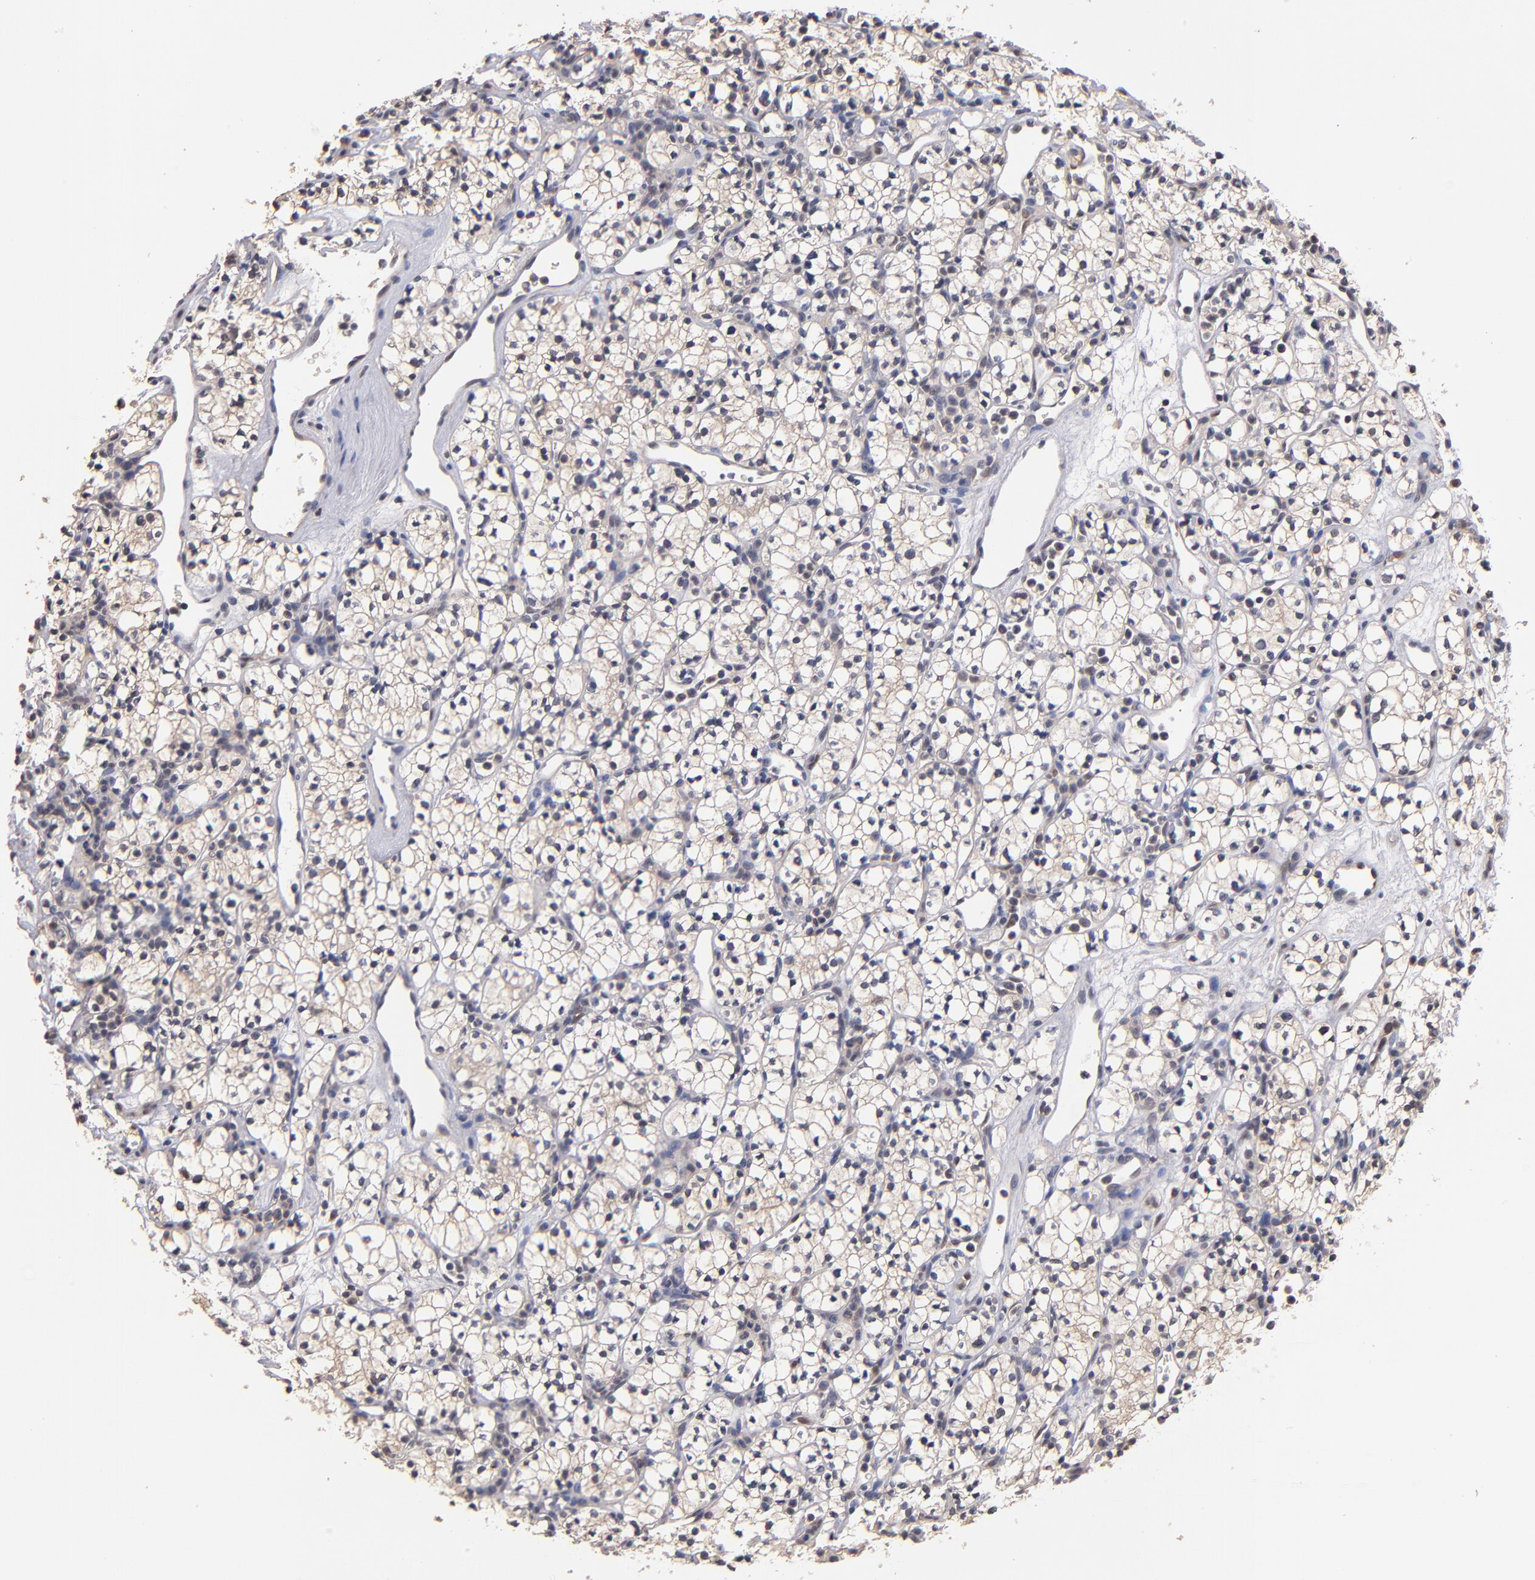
{"staining": {"intensity": "negative", "quantity": "none", "location": "none"}, "tissue": "renal cancer", "cell_type": "Tumor cells", "image_type": "cancer", "snomed": [{"axis": "morphology", "description": "Adenocarcinoma, NOS"}, {"axis": "topography", "description": "Kidney"}], "caption": "The micrograph reveals no significant expression in tumor cells of renal adenocarcinoma.", "gene": "PSMD10", "patient": {"sex": "male", "age": 59}}